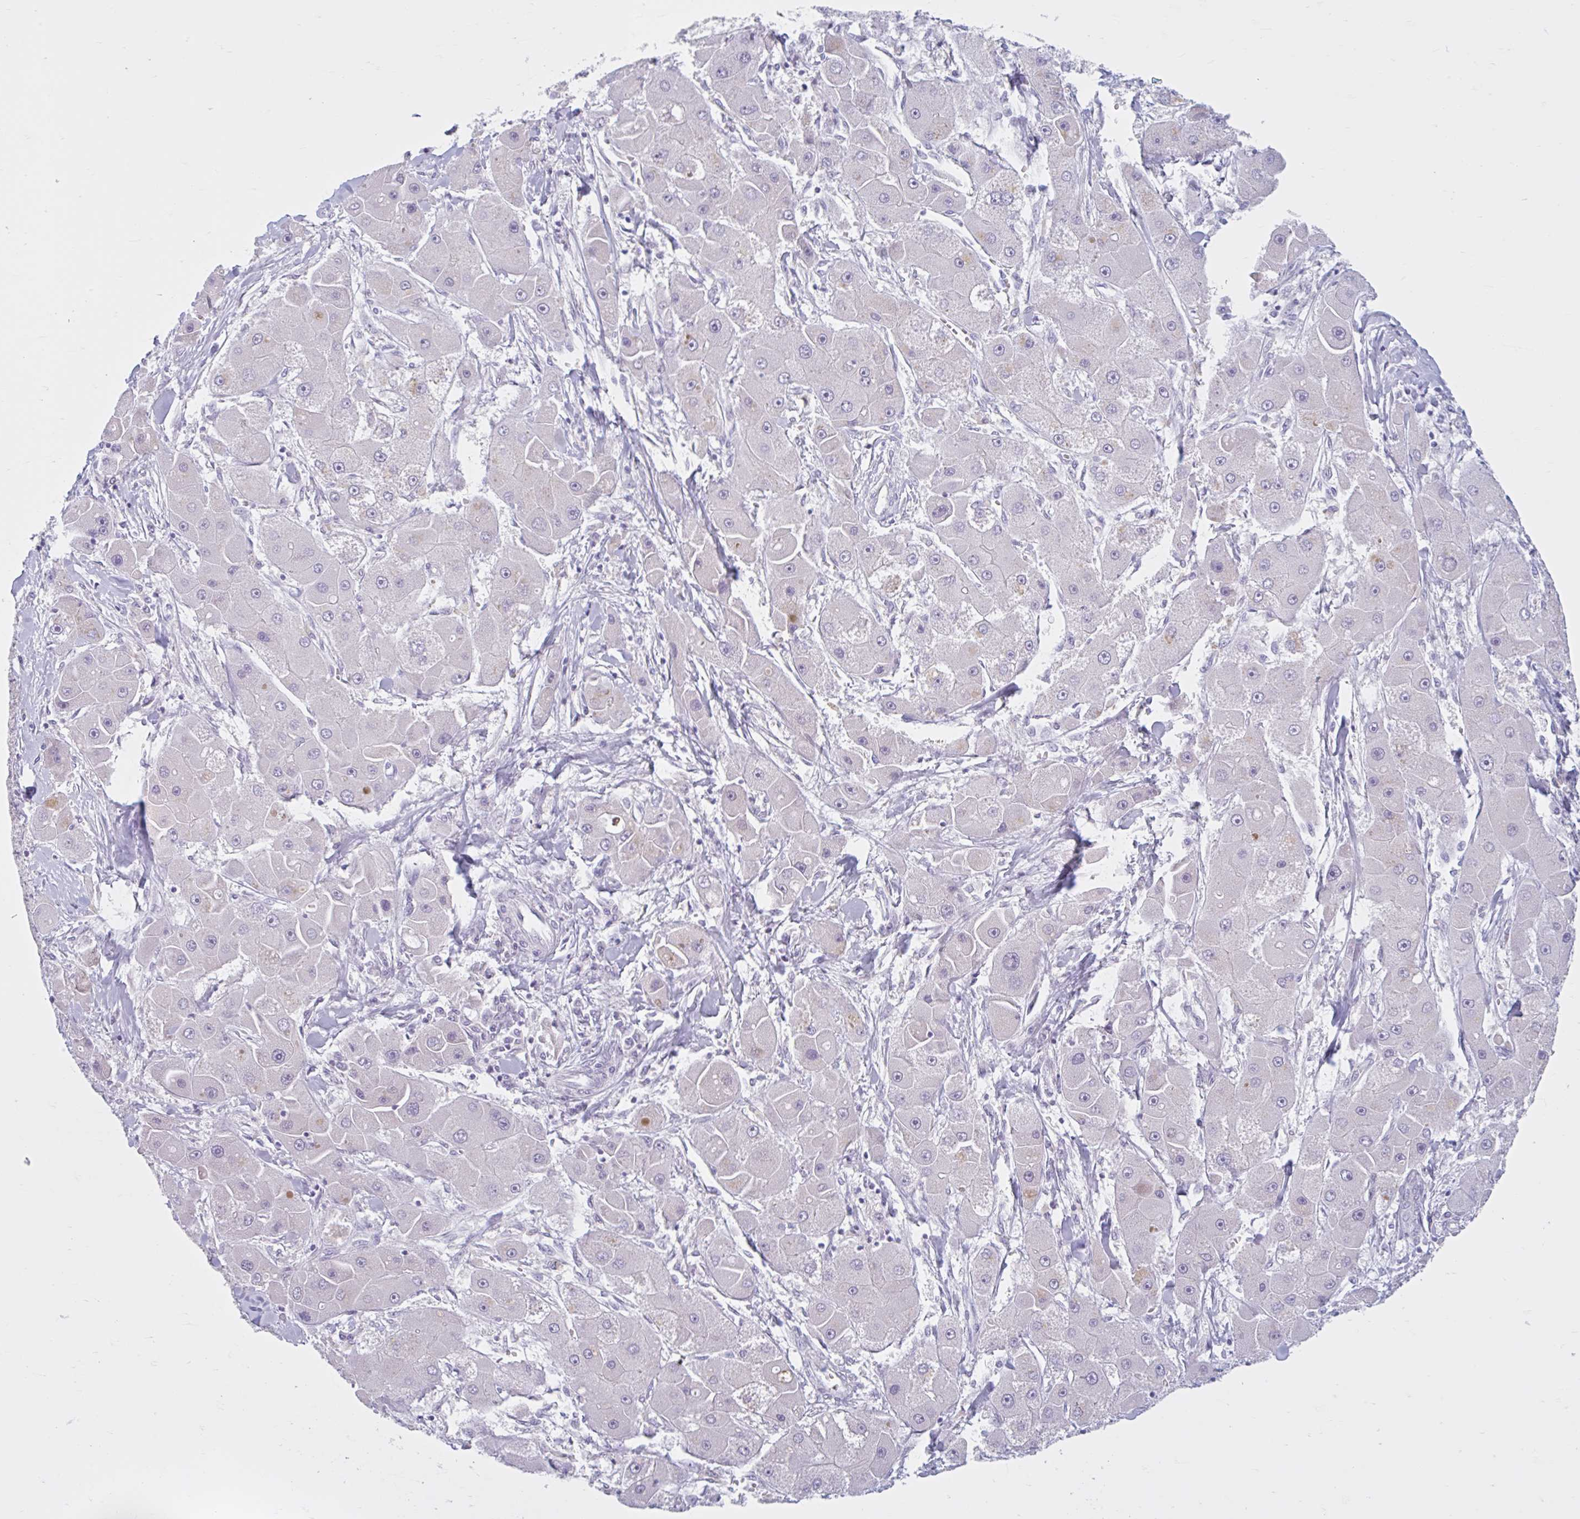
{"staining": {"intensity": "negative", "quantity": "none", "location": "none"}, "tissue": "liver cancer", "cell_type": "Tumor cells", "image_type": "cancer", "snomed": [{"axis": "morphology", "description": "Carcinoma, Hepatocellular, NOS"}, {"axis": "topography", "description": "Liver"}], "caption": "IHC of human hepatocellular carcinoma (liver) reveals no staining in tumor cells. (DAB IHC with hematoxylin counter stain).", "gene": "FAM153A", "patient": {"sex": "male", "age": 24}}